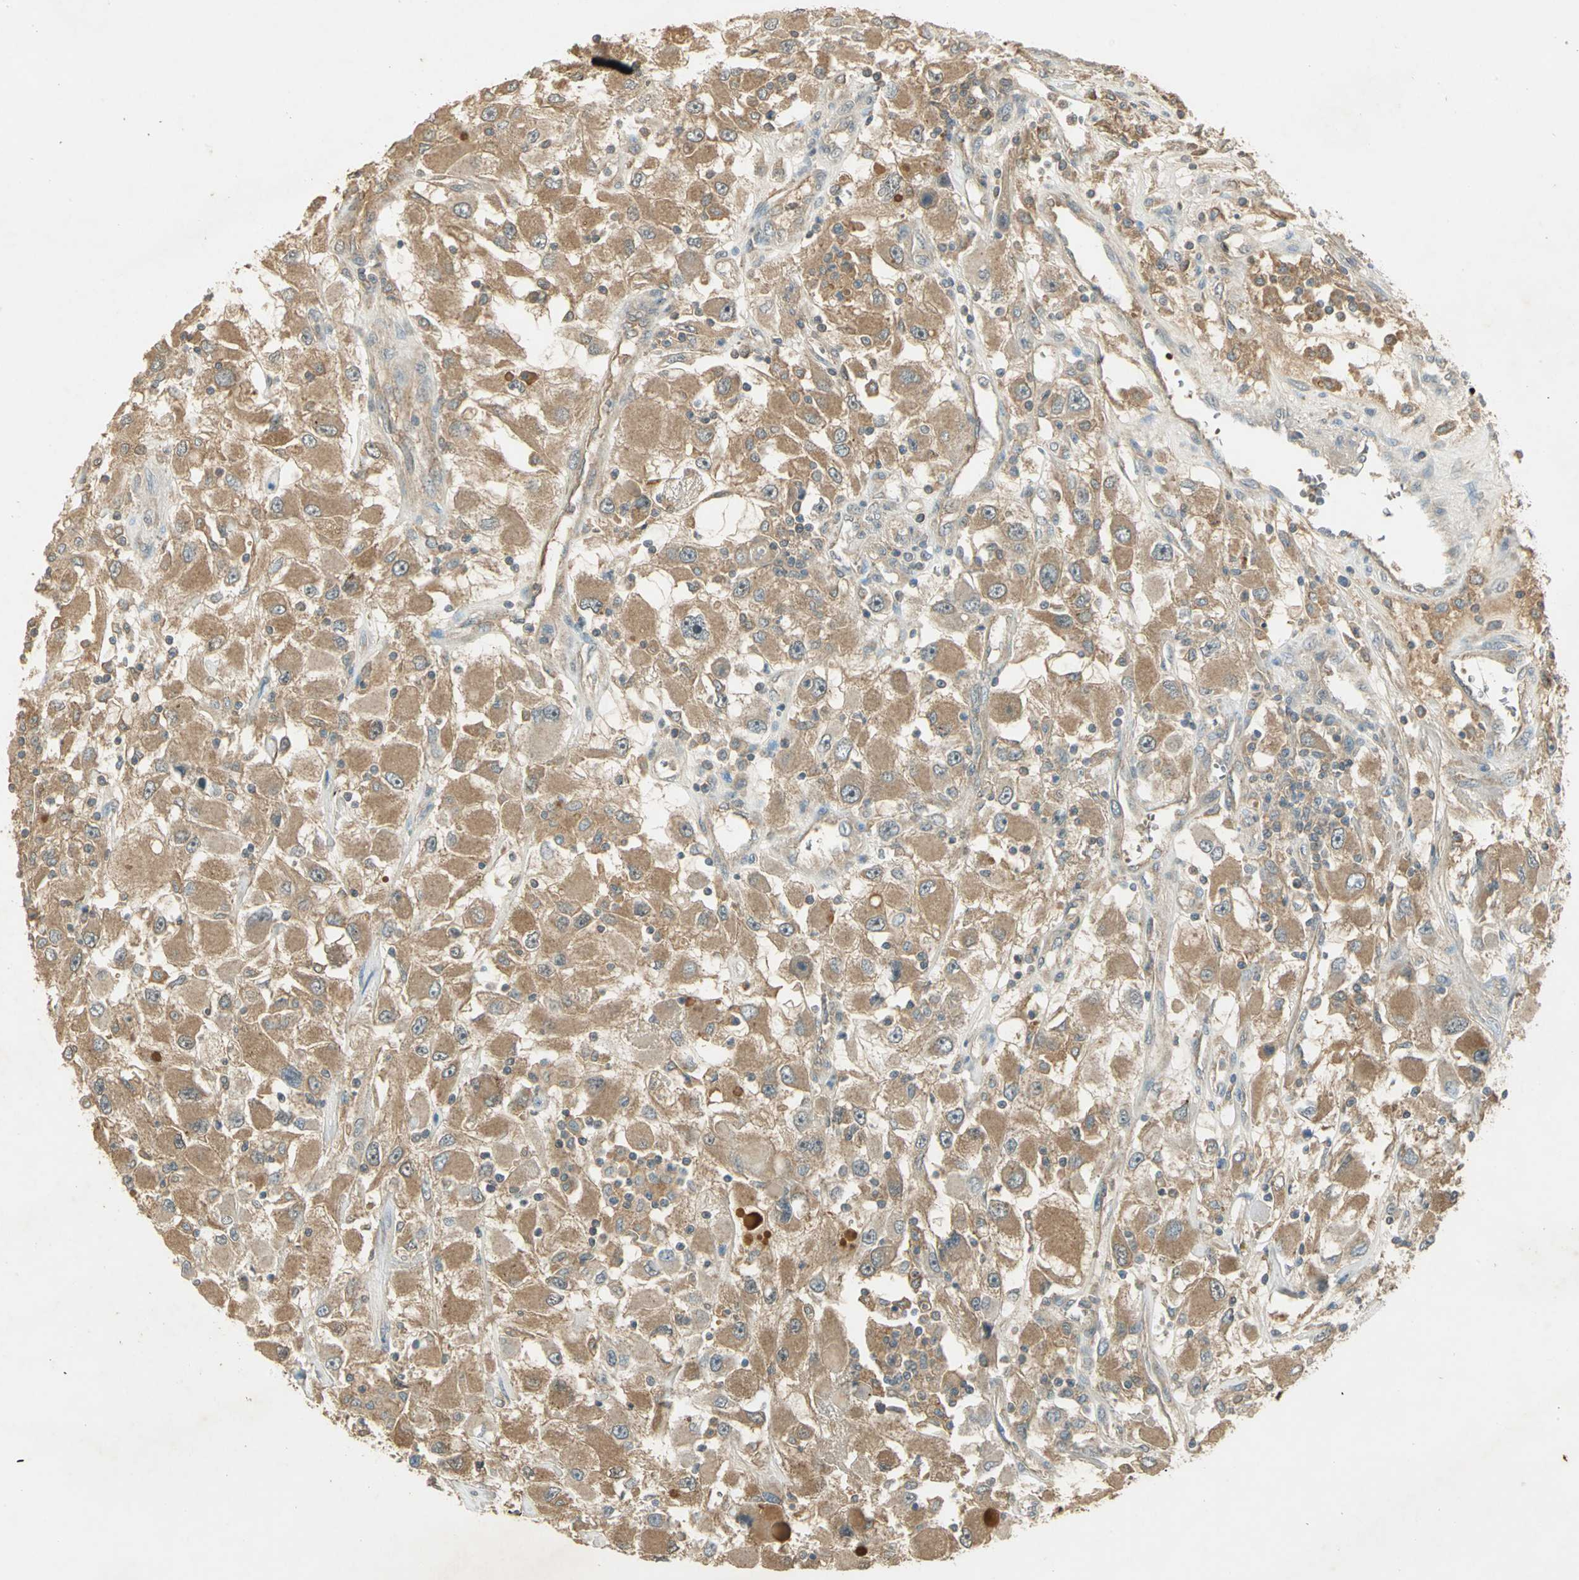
{"staining": {"intensity": "moderate", "quantity": ">75%", "location": "cytoplasmic/membranous"}, "tissue": "renal cancer", "cell_type": "Tumor cells", "image_type": "cancer", "snomed": [{"axis": "morphology", "description": "Adenocarcinoma, NOS"}, {"axis": "topography", "description": "Kidney"}], "caption": "Immunohistochemical staining of human adenocarcinoma (renal) displays medium levels of moderate cytoplasmic/membranous protein expression in about >75% of tumor cells. (Brightfield microscopy of DAB IHC at high magnification).", "gene": "KEAP1", "patient": {"sex": "female", "age": 52}}